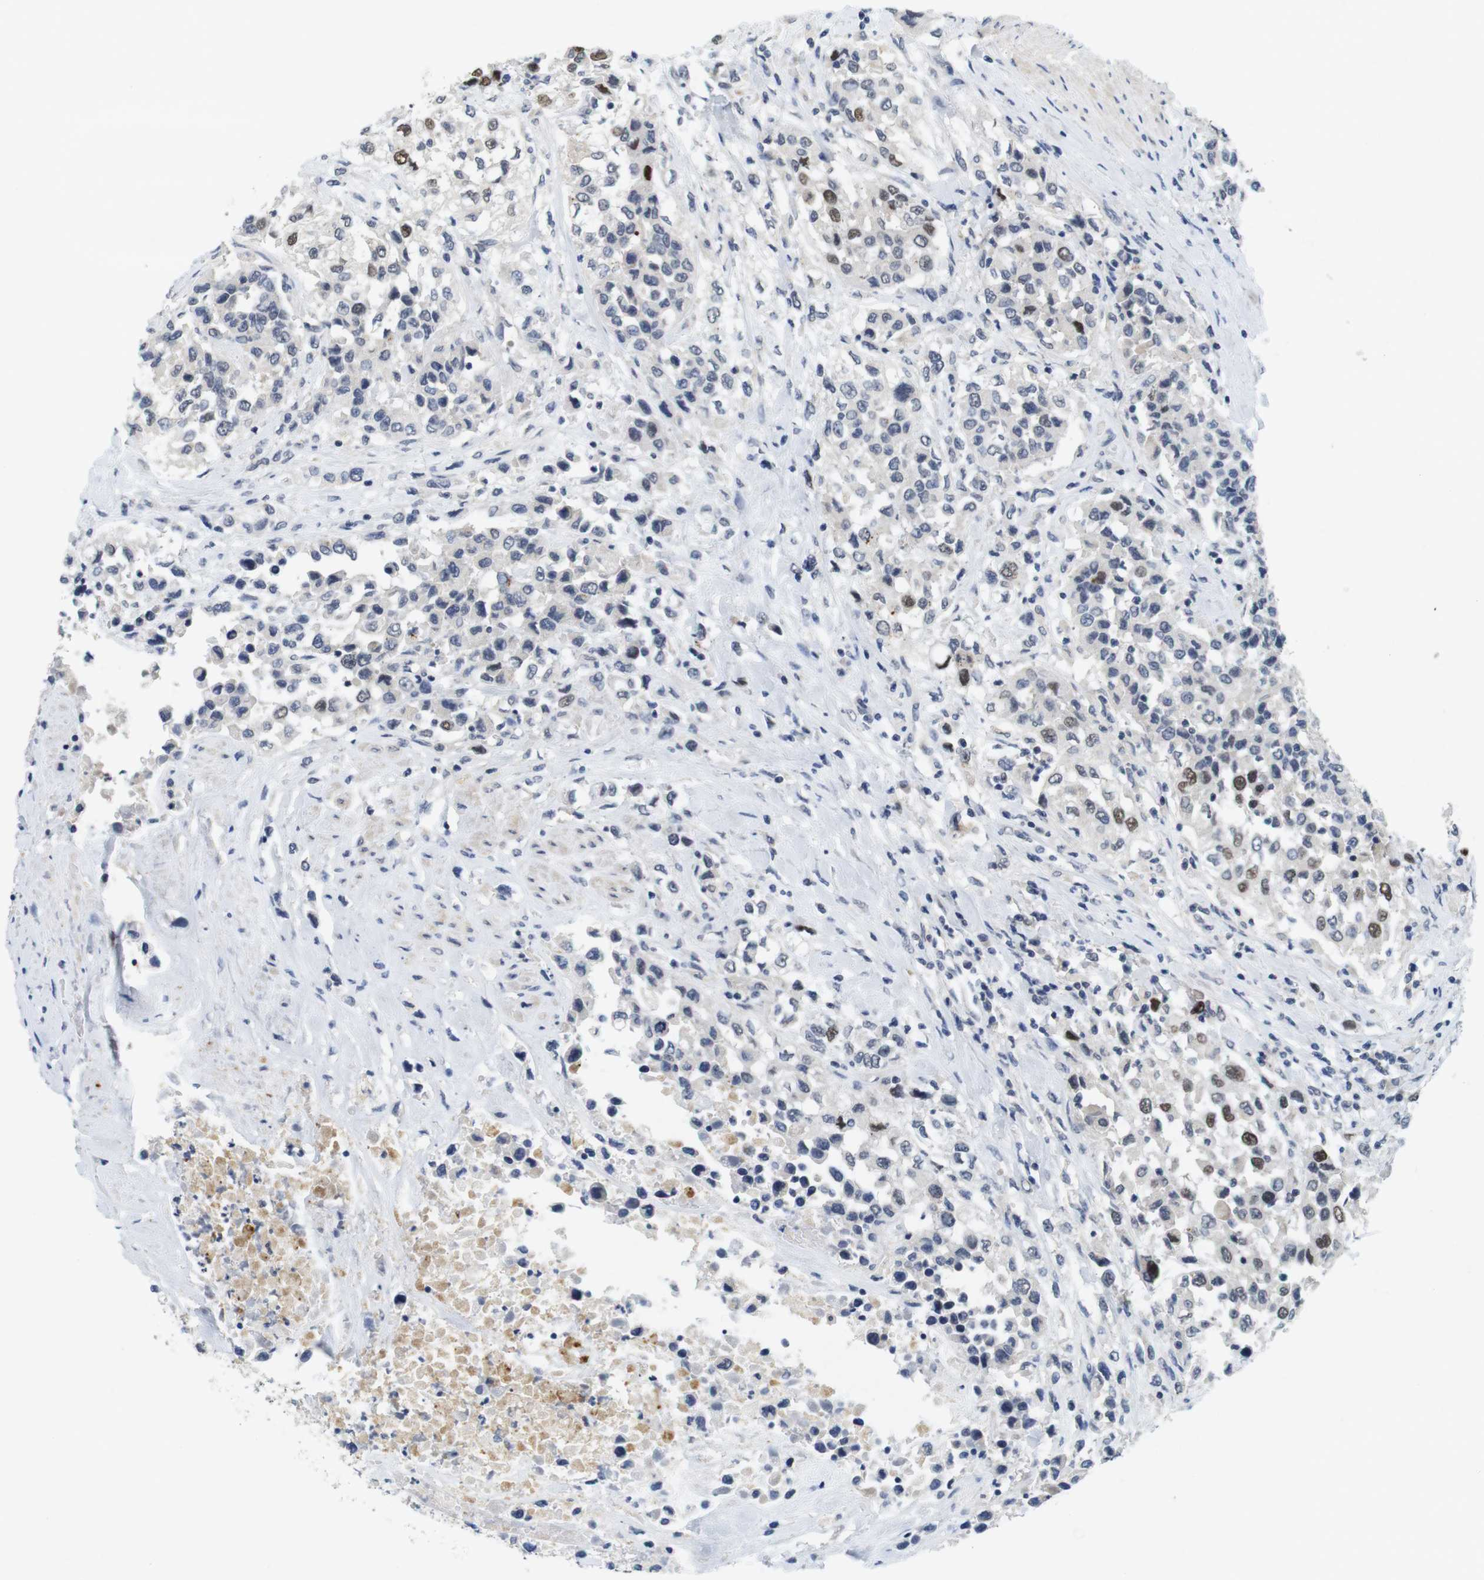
{"staining": {"intensity": "strong", "quantity": "<25%", "location": "nuclear"}, "tissue": "urothelial cancer", "cell_type": "Tumor cells", "image_type": "cancer", "snomed": [{"axis": "morphology", "description": "Urothelial carcinoma, High grade"}, {"axis": "topography", "description": "Urinary bladder"}], "caption": "This is a photomicrograph of immunohistochemistry (IHC) staining of urothelial cancer, which shows strong staining in the nuclear of tumor cells.", "gene": "SKP2", "patient": {"sex": "female", "age": 80}}